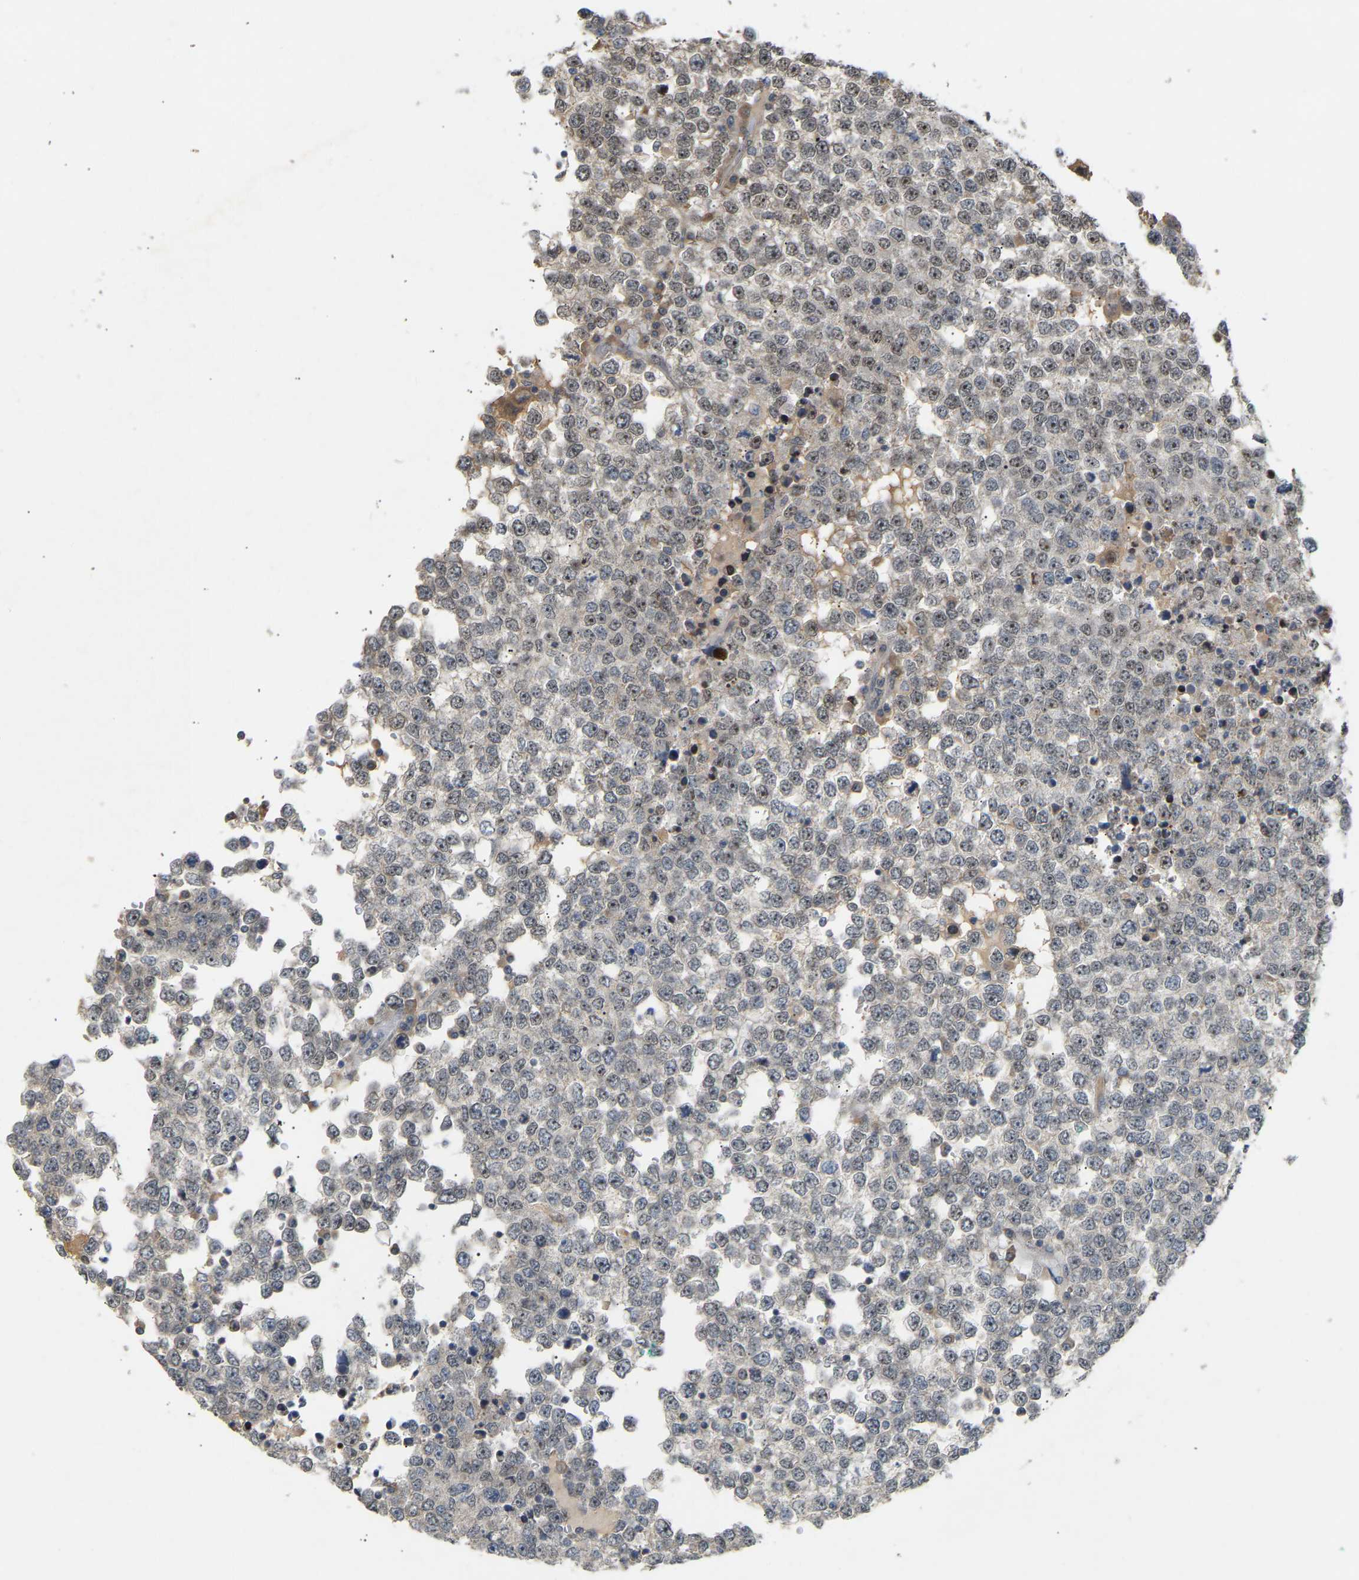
{"staining": {"intensity": "moderate", "quantity": "25%-75%", "location": "nuclear"}, "tissue": "testis cancer", "cell_type": "Tumor cells", "image_type": "cancer", "snomed": [{"axis": "morphology", "description": "Seminoma, NOS"}, {"axis": "topography", "description": "Testis"}], "caption": "Human seminoma (testis) stained with a brown dye shows moderate nuclear positive positivity in approximately 25%-75% of tumor cells.", "gene": "PTPN4", "patient": {"sex": "male", "age": 65}}